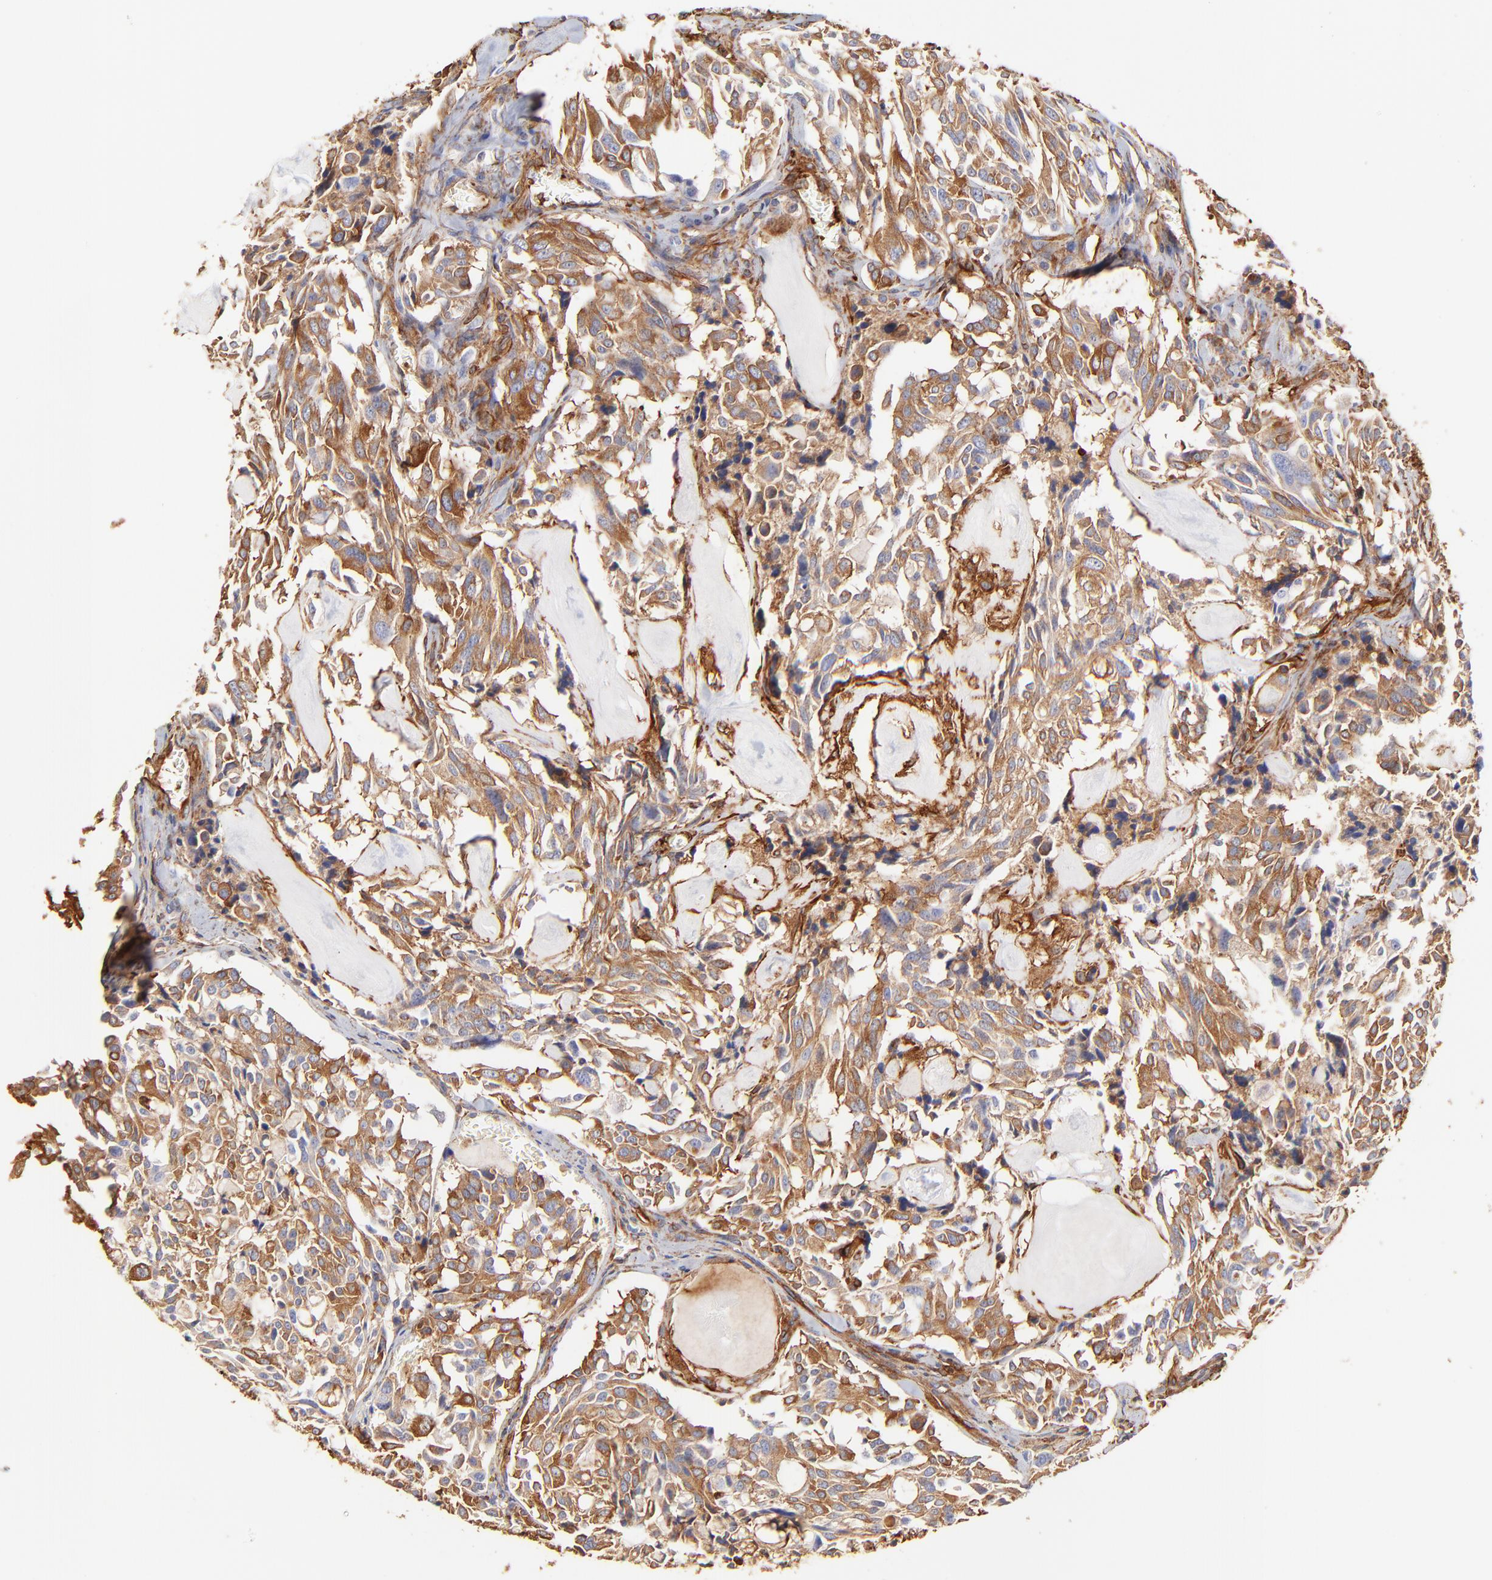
{"staining": {"intensity": "moderate", "quantity": ">75%", "location": "cytoplasmic/membranous"}, "tissue": "thyroid cancer", "cell_type": "Tumor cells", "image_type": "cancer", "snomed": [{"axis": "morphology", "description": "Carcinoma, NOS"}, {"axis": "morphology", "description": "Carcinoid, malignant, NOS"}, {"axis": "topography", "description": "Thyroid gland"}], "caption": "Thyroid cancer tissue shows moderate cytoplasmic/membranous staining in about >75% of tumor cells, visualized by immunohistochemistry.", "gene": "FLNA", "patient": {"sex": "male", "age": 33}}